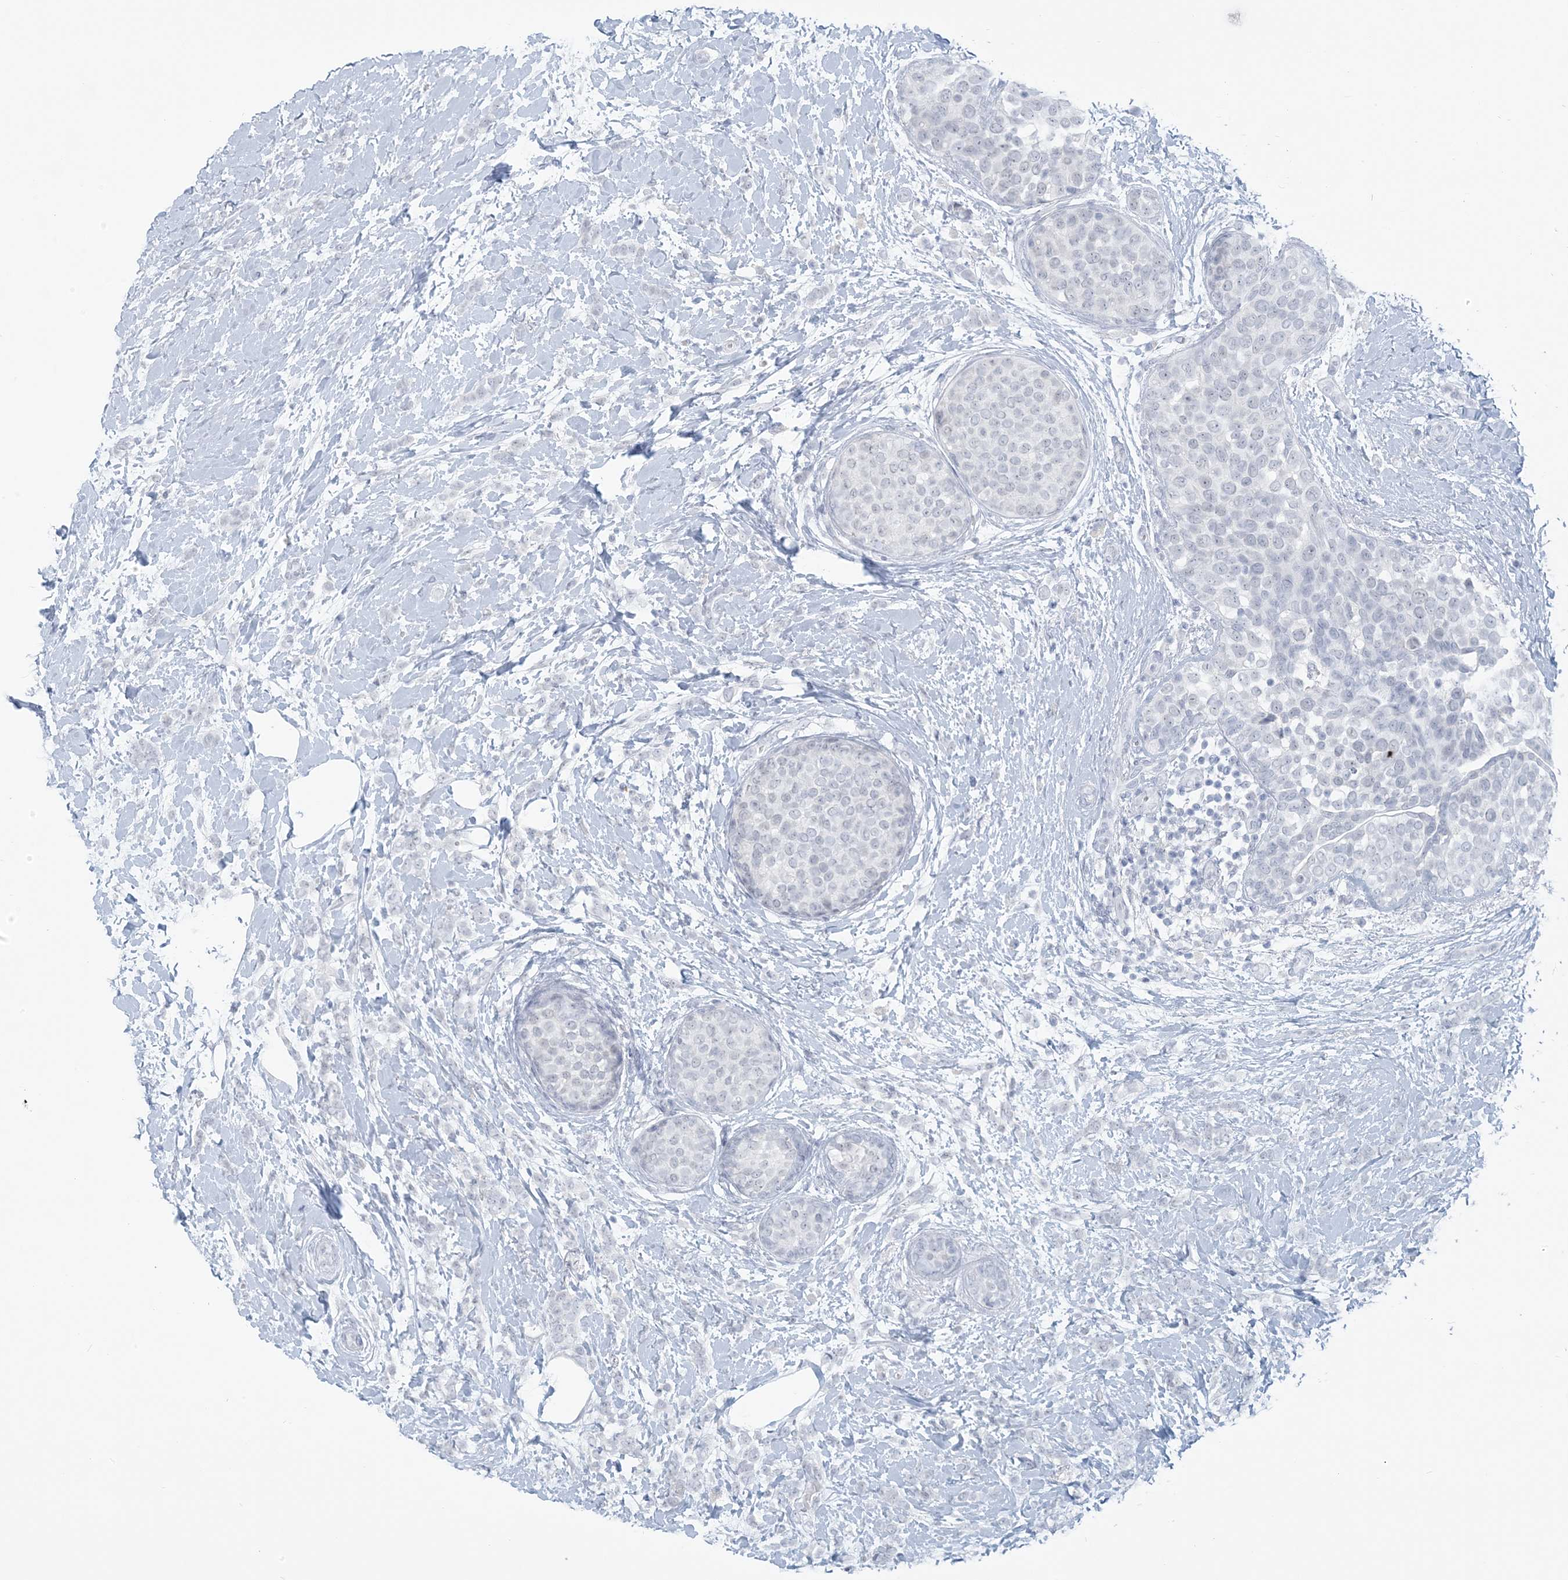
{"staining": {"intensity": "negative", "quantity": "none", "location": "none"}, "tissue": "breast cancer", "cell_type": "Tumor cells", "image_type": "cancer", "snomed": [{"axis": "morphology", "description": "Lobular carcinoma, in situ"}, {"axis": "morphology", "description": "Lobular carcinoma"}, {"axis": "topography", "description": "Breast"}], "caption": "Tumor cells are negative for brown protein staining in breast cancer.", "gene": "SCML1", "patient": {"sex": "female", "age": 41}}